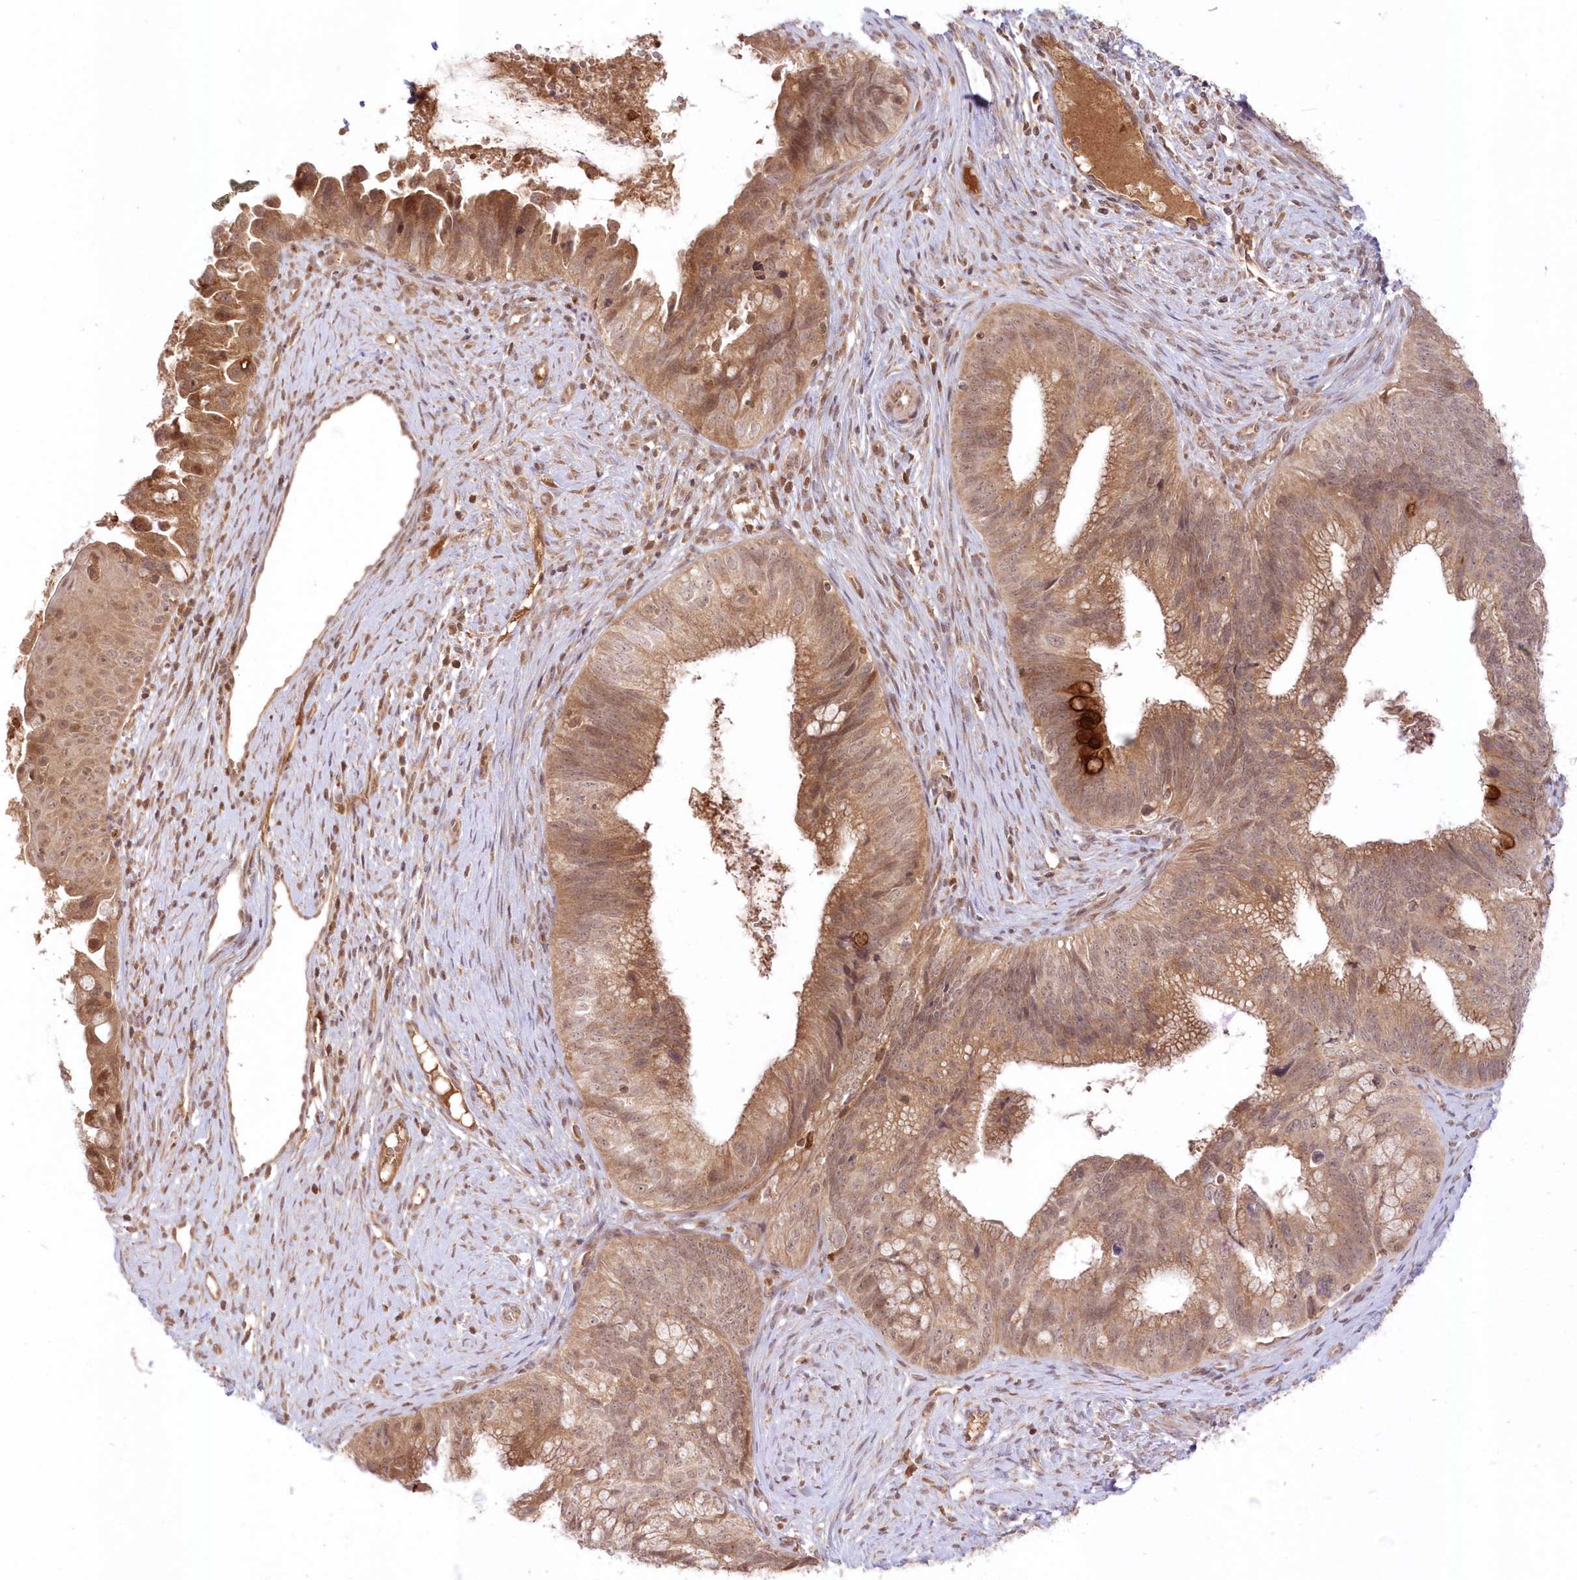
{"staining": {"intensity": "strong", "quantity": ">75%", "location": "cytoplasmic/membranous"}, "tissue": "cervical cancer", "cell_type": "Tumor cells", "image_type": "cancer", "snomed": [{"axis": "morphology", "description": "Adenocarcinoma, NOS"}, {"axis": "topography", "description": "Cervix"}], "caption": "Brown immunohistochemical staining in cervical cancer demonstrates strong cytoplasmic/membranous positivity in approximately >75% of tumor cells.", "gene": "MTMR3", "patient": {"sex": "female", "age": 42}}